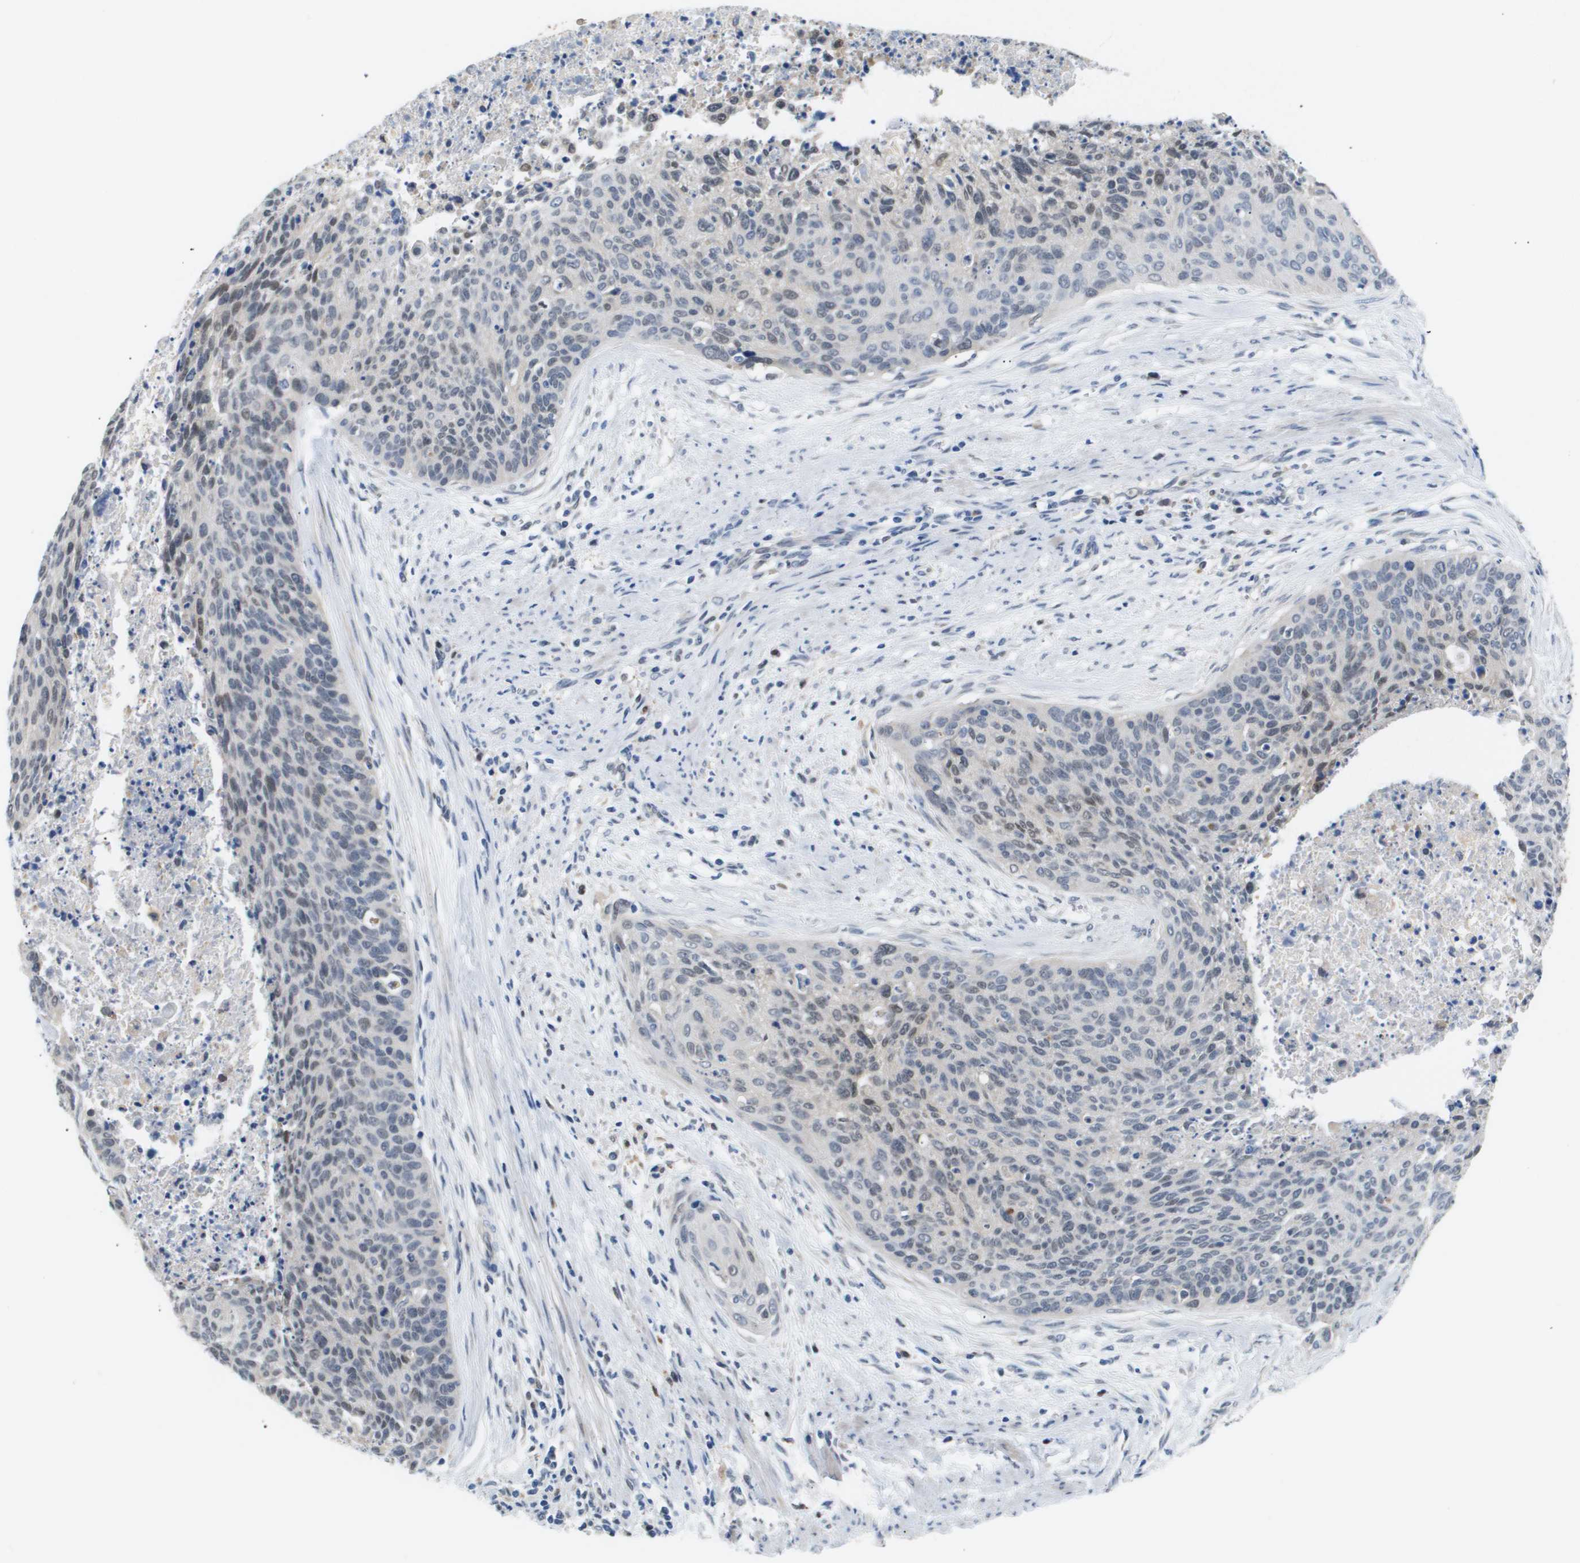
{"staining": {"intensity": "weak", "quantity": "<25%", "location": "nuclear"}, "tissue": "cervical cancer", "cell_type": "Tumor cells", "image_type": "cancer", "snomed": [{"axis": "morphology", "description": "Squamous cell carcinoma, NOS"}, {"axis": "topography", "description": "Cervix"}], "caption": "Immunohistochemistry histopathology image of neoplastic tissue: human cervical squamous cell carcinoma stained with DAB reveals no significant protein positivity in tumor cells.", "gene": "AKR1A1", "patient": {"sex": "female", "age": 55}}